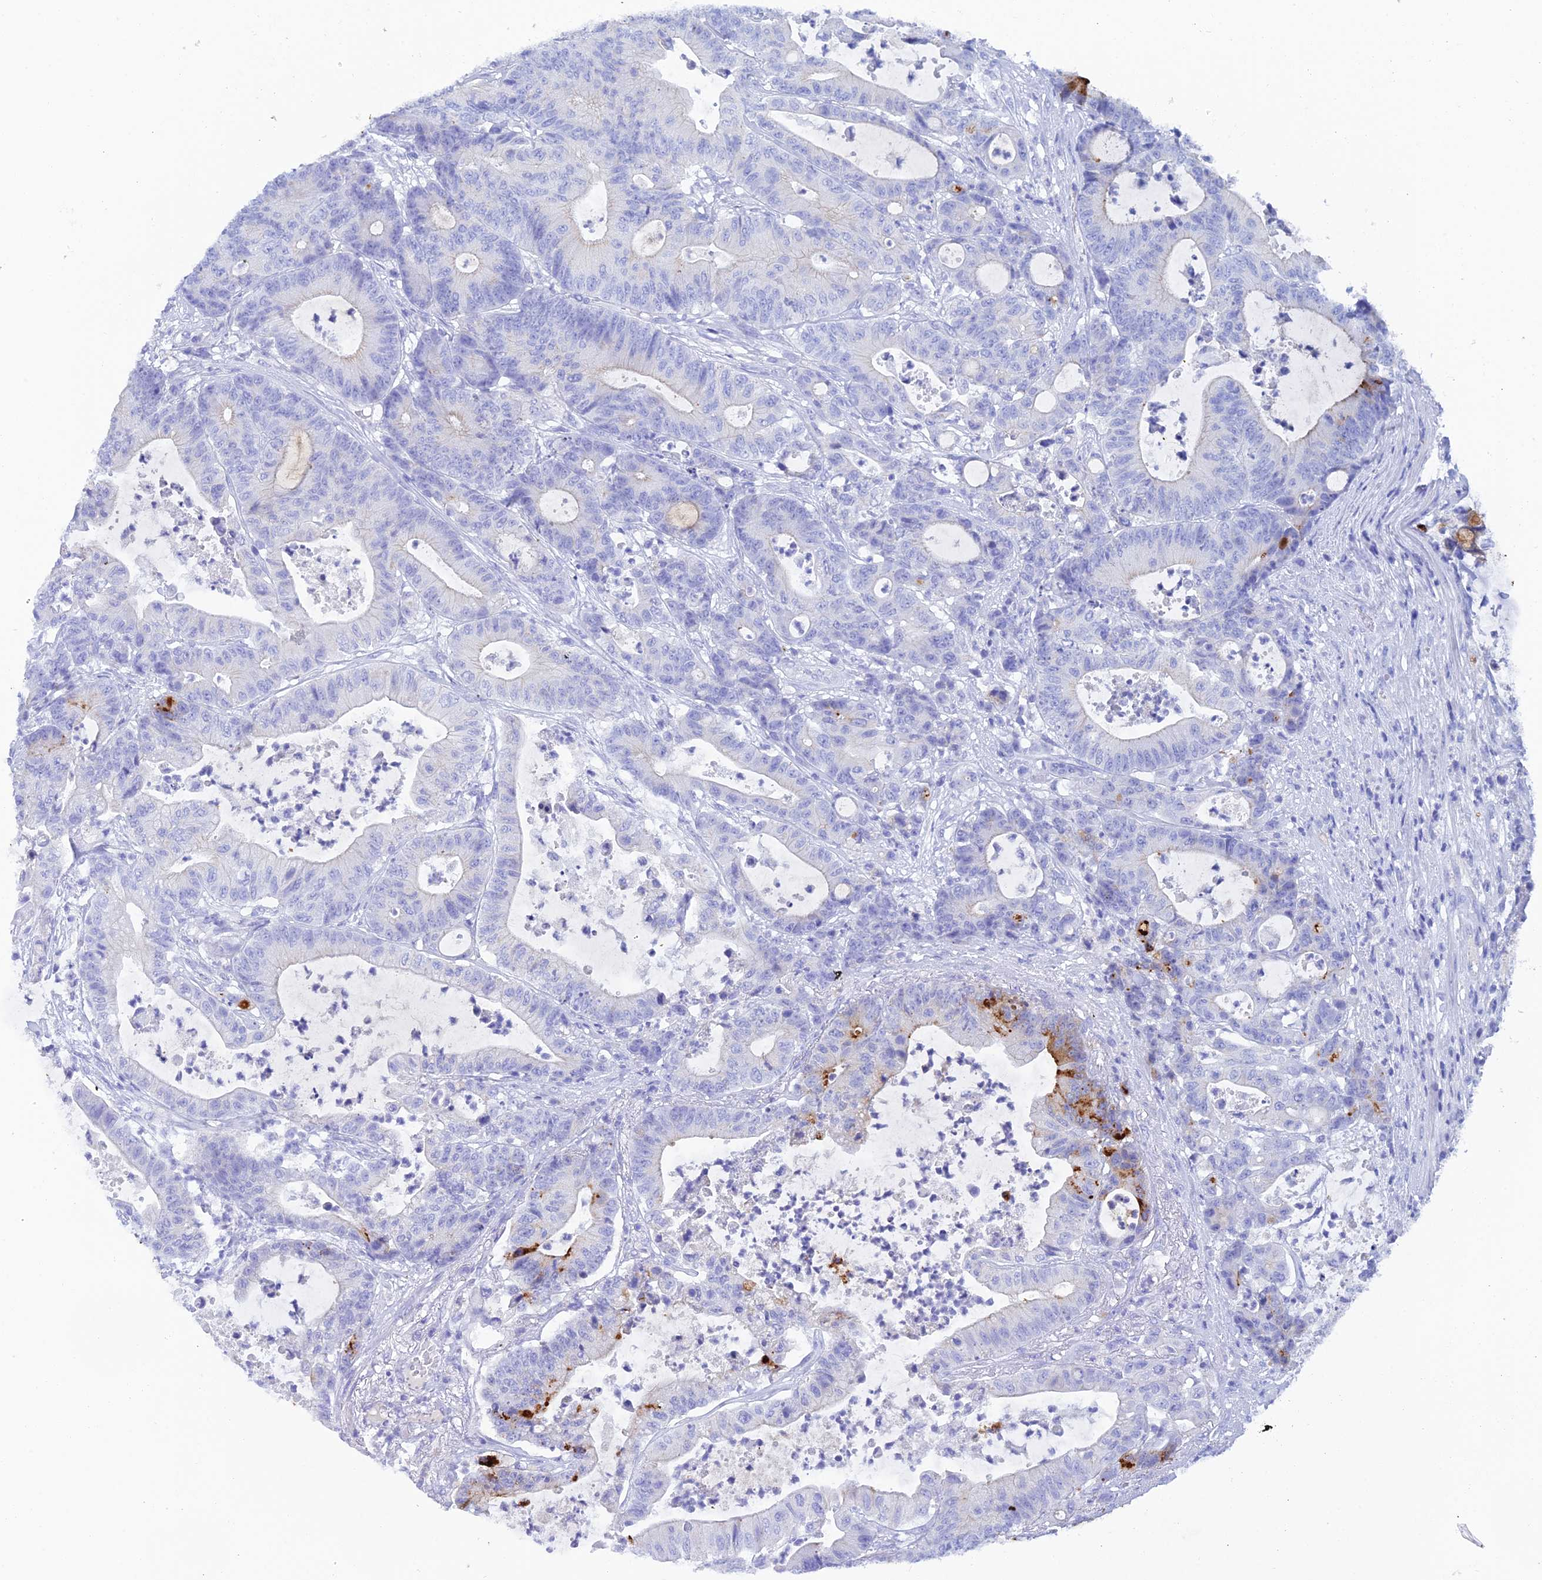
{"staining": {"intensity": "strong", "quantity": "<25%", "location": "cytoplasmic/membranous"}, "tissue": "colorectal cancer", "cell_type": "Tumor cells", "image_type": "cancer", "snomed": [{"axis": "morphology", "description": "Adenocarcinoma, NOS"}, {"axis": "topography", "description": "Colon"}], "caption": "Immunohistochemistry (IHC) (DAB) staining of human colorectal cancer (adenocarcinoma) reveals strong cytoplasmic/membranous protein staining in about <25% of tumor cells.", "gene": "REG1A", "patient": {"sex": "female", "age": 84}}